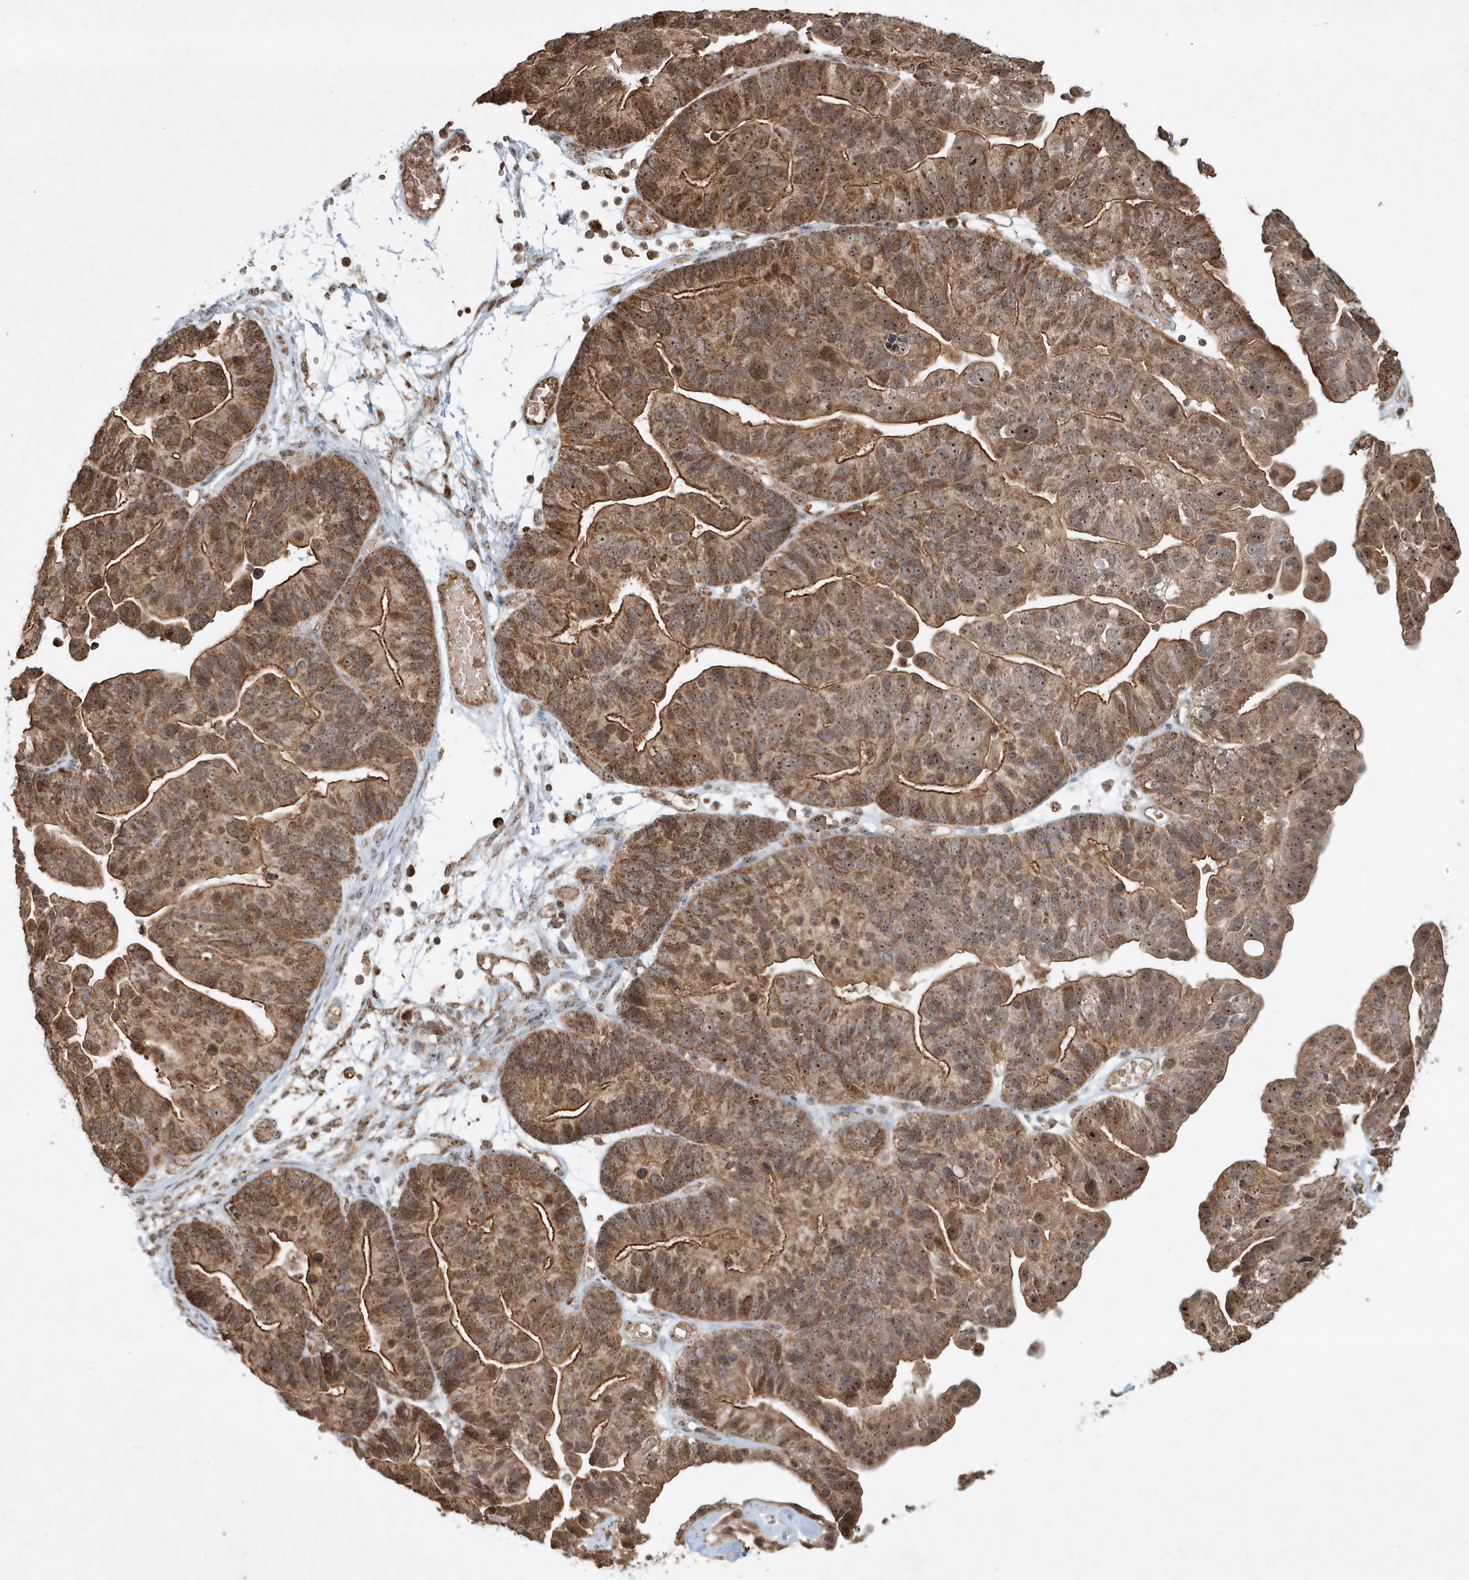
{"staining": {"intensity": "strong", "quantity": ">75%", "location": "cytoplasmic/membranous,nuclear"}, "tissue": "ovarian cancer", "cell_type": "Tumor cells", "image_type": "cancer", "snomed": [{"axis": "morphology", "description": "Cystadenocarcinoma, serous, NOS"}, {"axis": "topography", "description": "Ovary"}], "caption": "IHC staining of ovarian serous cystadenocarcinoma, which displays high levels of strong cytoplasmic/membranous and nuclear expression in approximately >75% of tumor cells indicating strong cytoplasmic/membranous and nuclear protein staining. The staining was performed using DAB (3,3'-diaminobenzidine) (brown) for protein detection and nuclei were counterstained in hematoxylin (blue).", "gene": "ABCB9", "patient": {"sex": "female", "age": 56}}